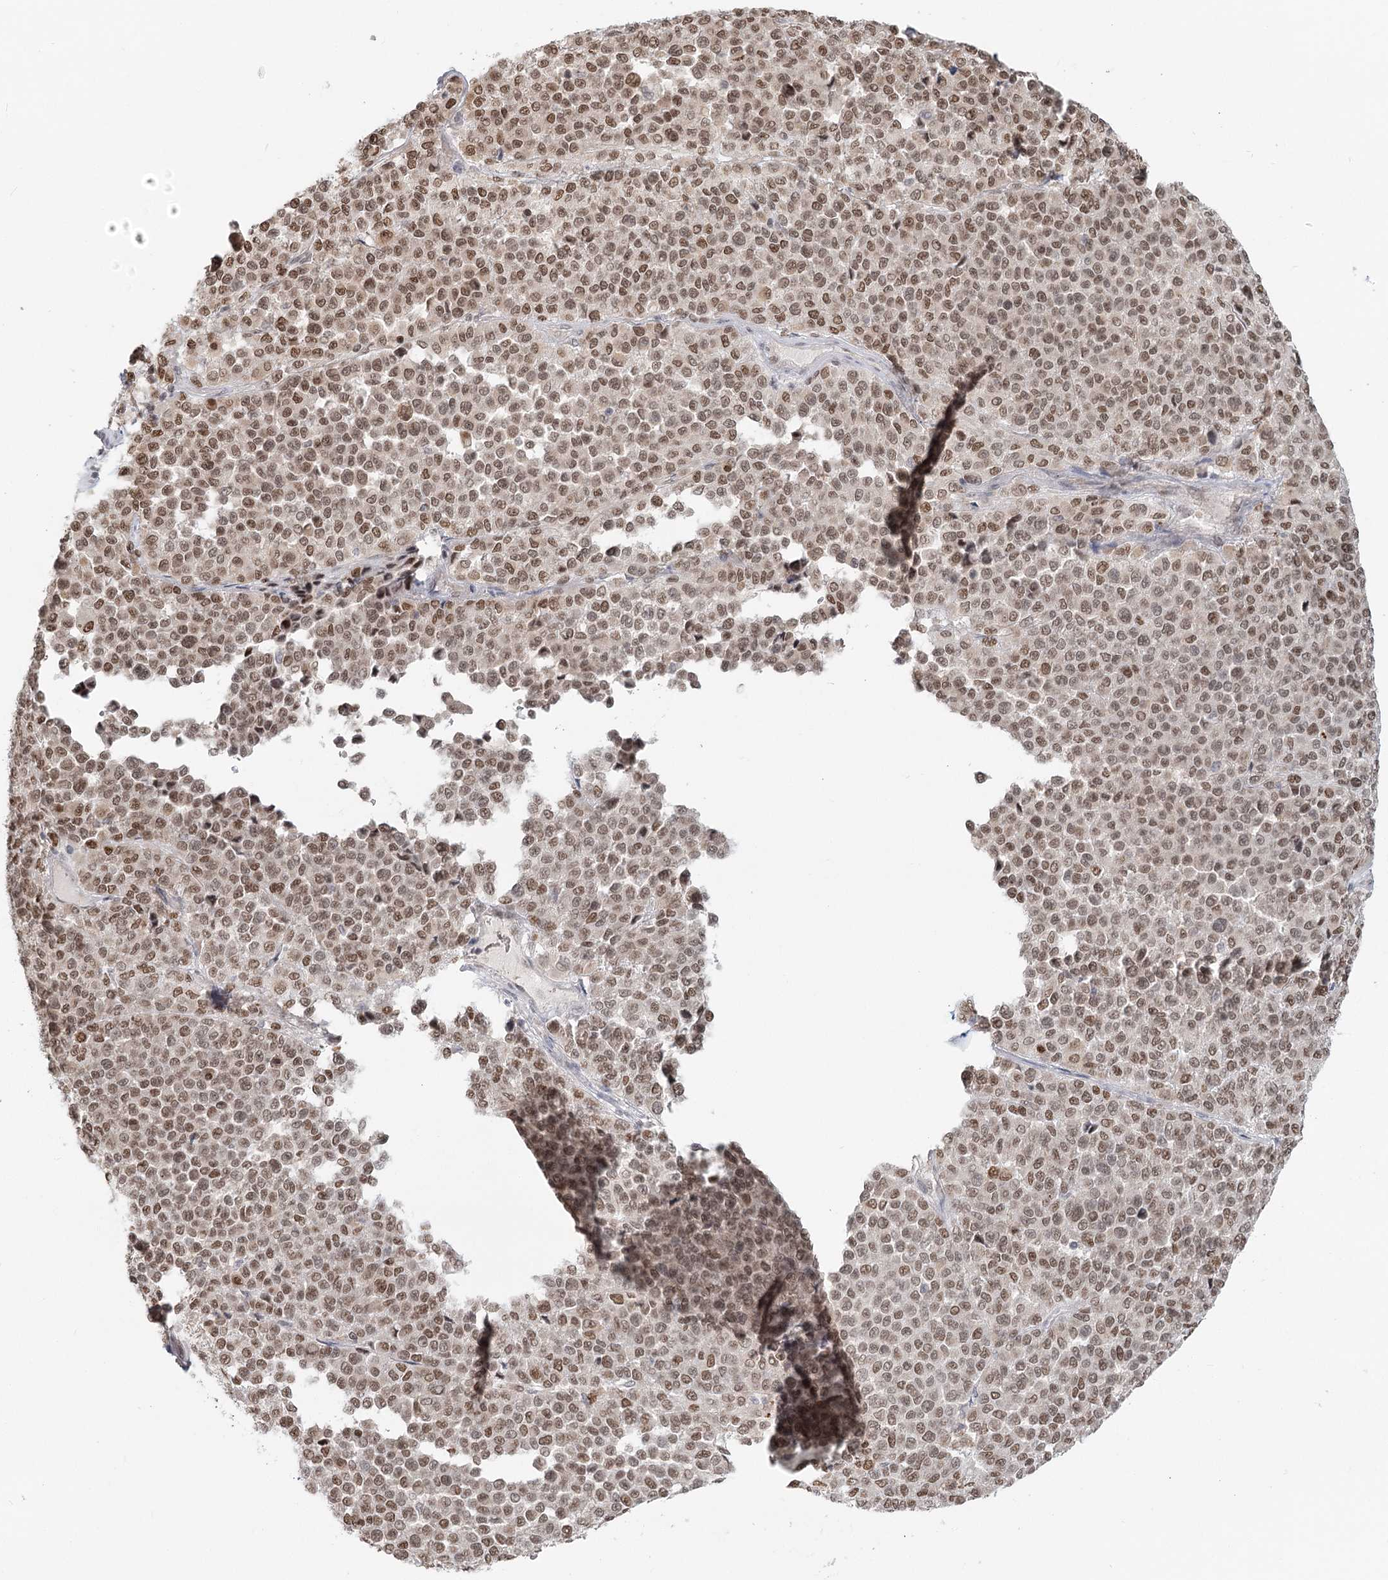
{"staining": {"intensity": "moderate", "quantity": ">75%", "location": "nuclear"}, "tissue": "melanoma", "cell_type": "Tumor cells", "image_type": "cancer", "snomed": [{"axis": "morphology", "description": "Malignant melanoma, Metastatic site"}, {"axis": "topography", "description": "Pancreas"}], "caption": "Immunohistochemical staining of human malignant melanoma (metastatic site) demonstrates moderate nuclear protein positivity in approximately >75% of tumor cells. Nuclei are stained in blue.", "gene": "R3HCC1L", "patient": {"sex": "female", "age": 30}}